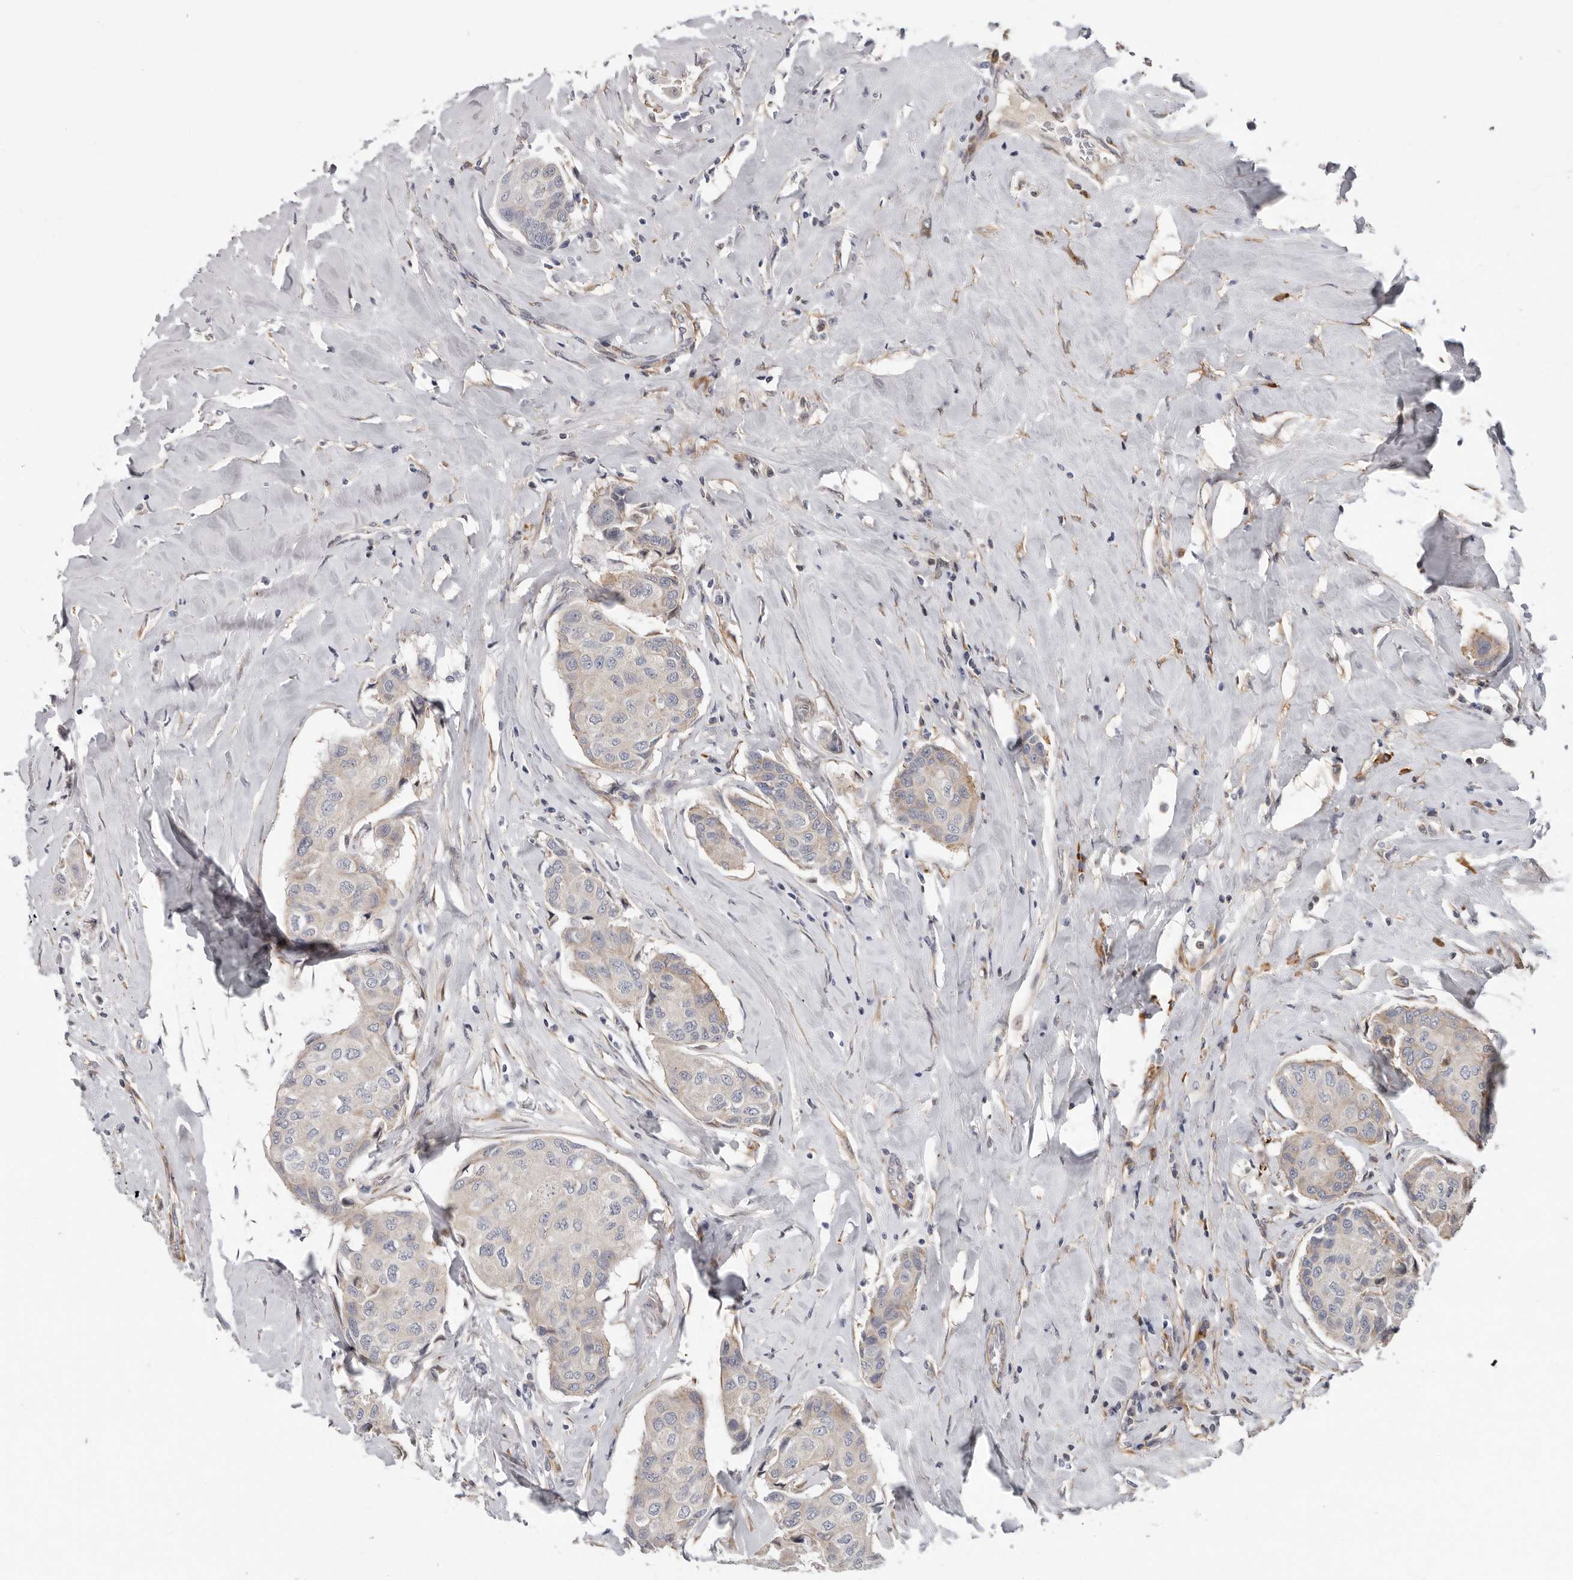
{"staining": {"intensity": "negative", "quantity": "none", "location": "none"}, "tissue": "breast cancer", "cell_type": "Tumor cells", "image_type": "cancer", "snomed": [{"axis": "morphology", "description": "Duct carcinoma"}, {"axis": "topography", "description": "Breast"}], "caption": "High magnification brightfield microscopy of breast cancer (infiltrating ductal carcinoma) stained with DAB (3,3'-diaminobenzidine) (brown) and counterstained with hematoxylin (blue): tumor cells show no significant positivity.", "gene": "ATXN3L", "patient": {"sex": "female", "age": 80}}